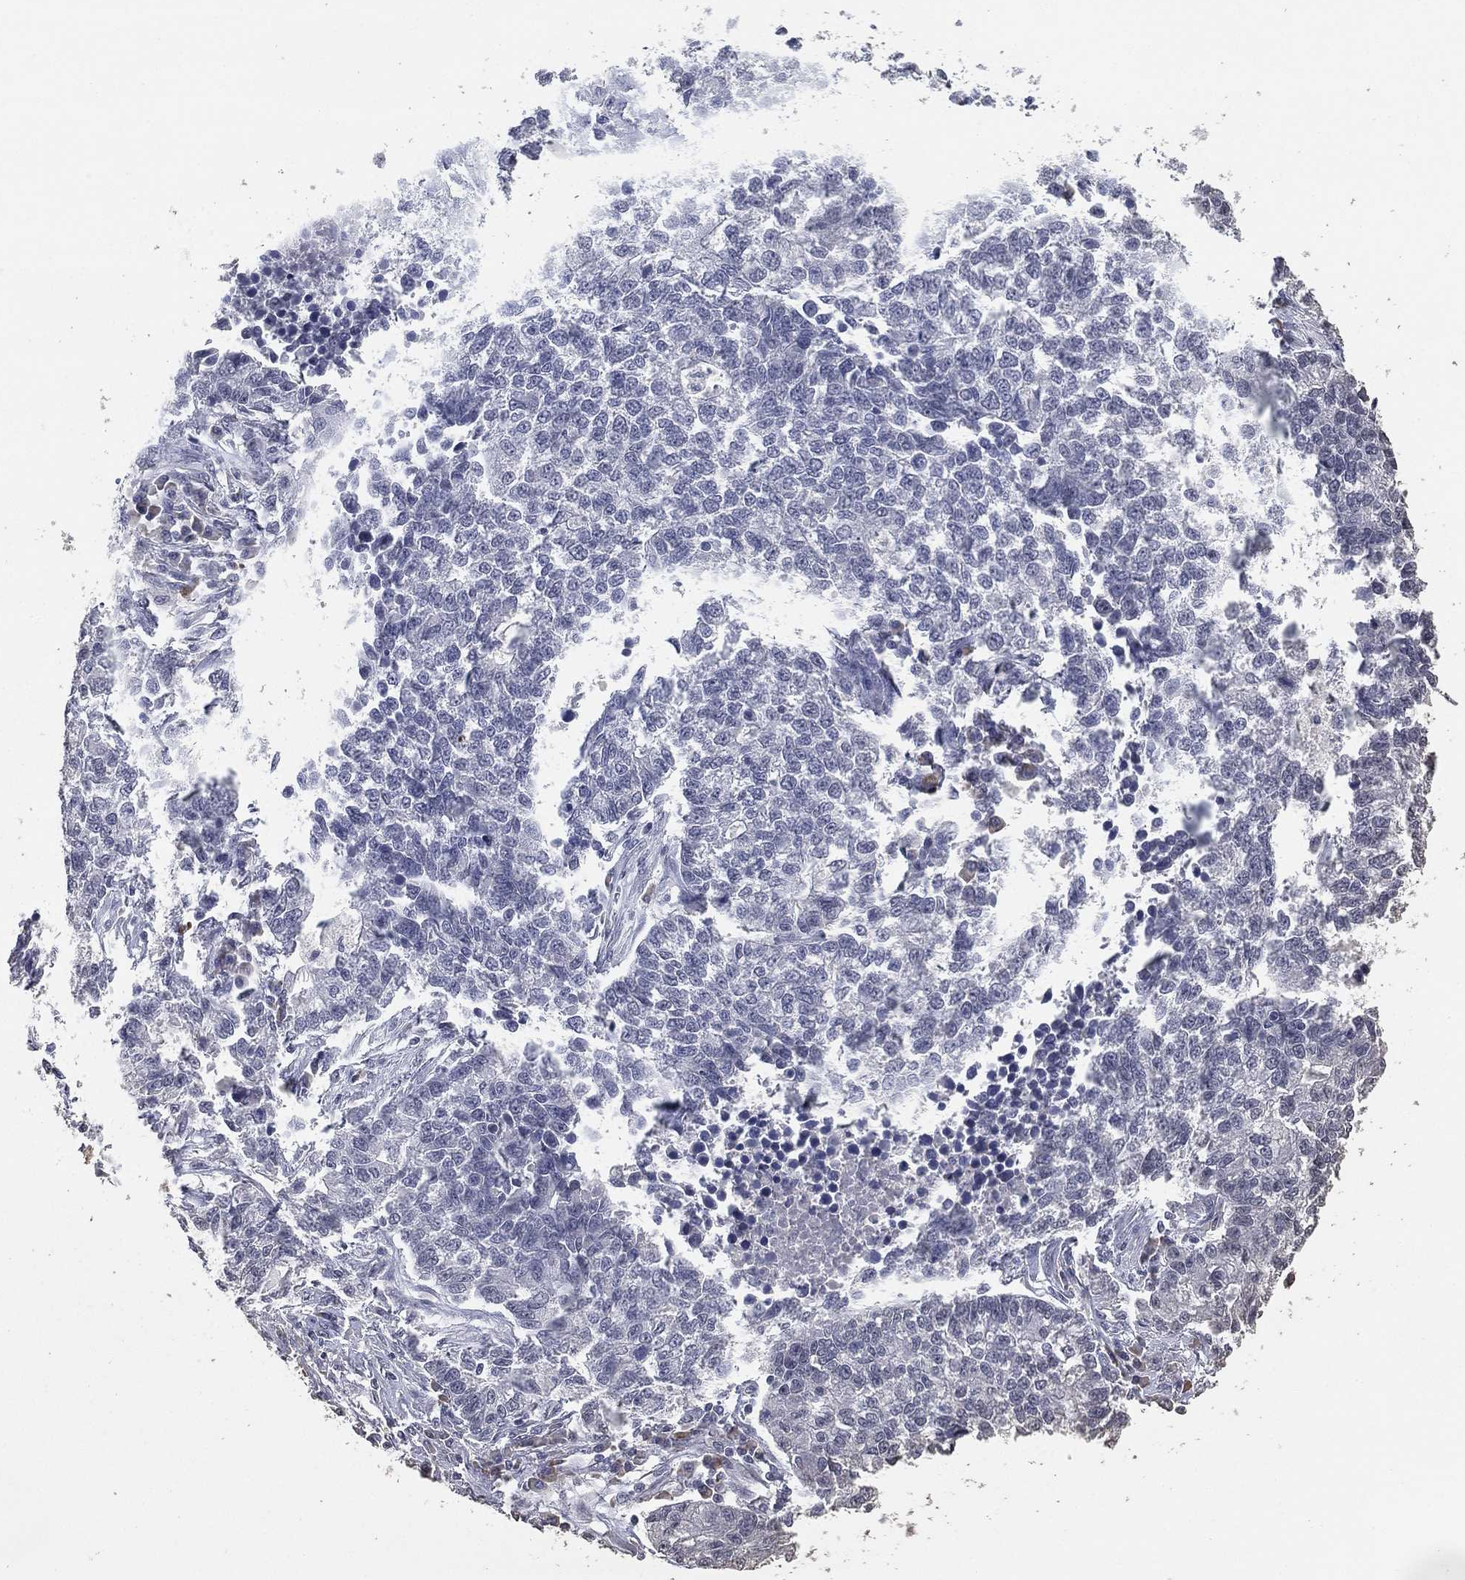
{"staining": {"intensity": "negative", "quantity": "none", "location": "none"}, "tissue": "lung cancer", "cell_type": "Tumor cells", "image_type": "cancer", "snomed": [{"axis": "morphology", "description": "Adenocarcinoma, NOS"}, {"axis": "topography", "description": "Lung"}], "caption": "Photomicrograph shows no protein positivity in tumor cells of lung cancer tissue.", "gene": "DSG1", "patient": {"sex": "male", "age": 57}}